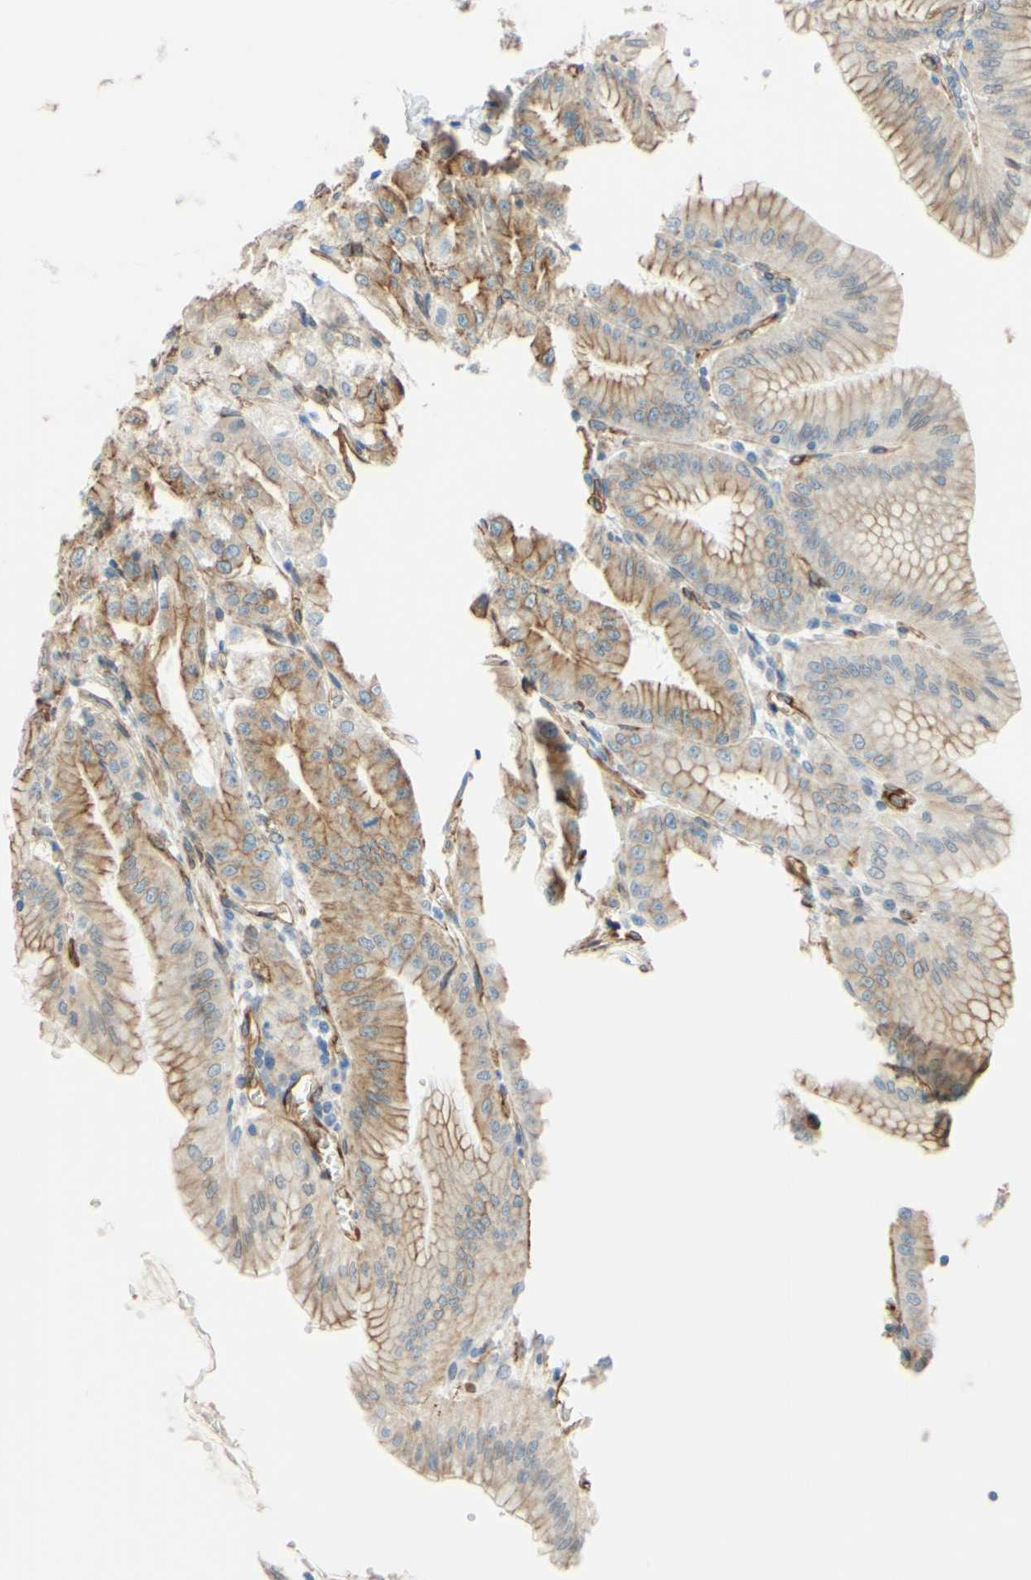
{"staining": {"intensity": "moderate", "quantity": "25%-75%", "location": "cytoplasmic/membranous,nuclear"}, "tissue": "stomach", "cell_type": "Glandular cells", "image_type": "normal", "snomed": [{"axis": "morphology", "description": "Normal tissue, NOS"}, {"axis": "topography", "description": "Stomach, lower"}], "caption": "An IHC histopathology image of unremarkable tissue is shown. Protein staining in brown shows moderate cytoplasmic/membranous,nuclear positivity in stomach within glandular cells. The protein is stained brown, and the nuclei are stained in blue (DAB (3,3'-diaminobenzidine) IHC with brightfield microscopy, high magnification).", "gene": "ENDOD1", "patient": {"sex": "male", "age": 71}}